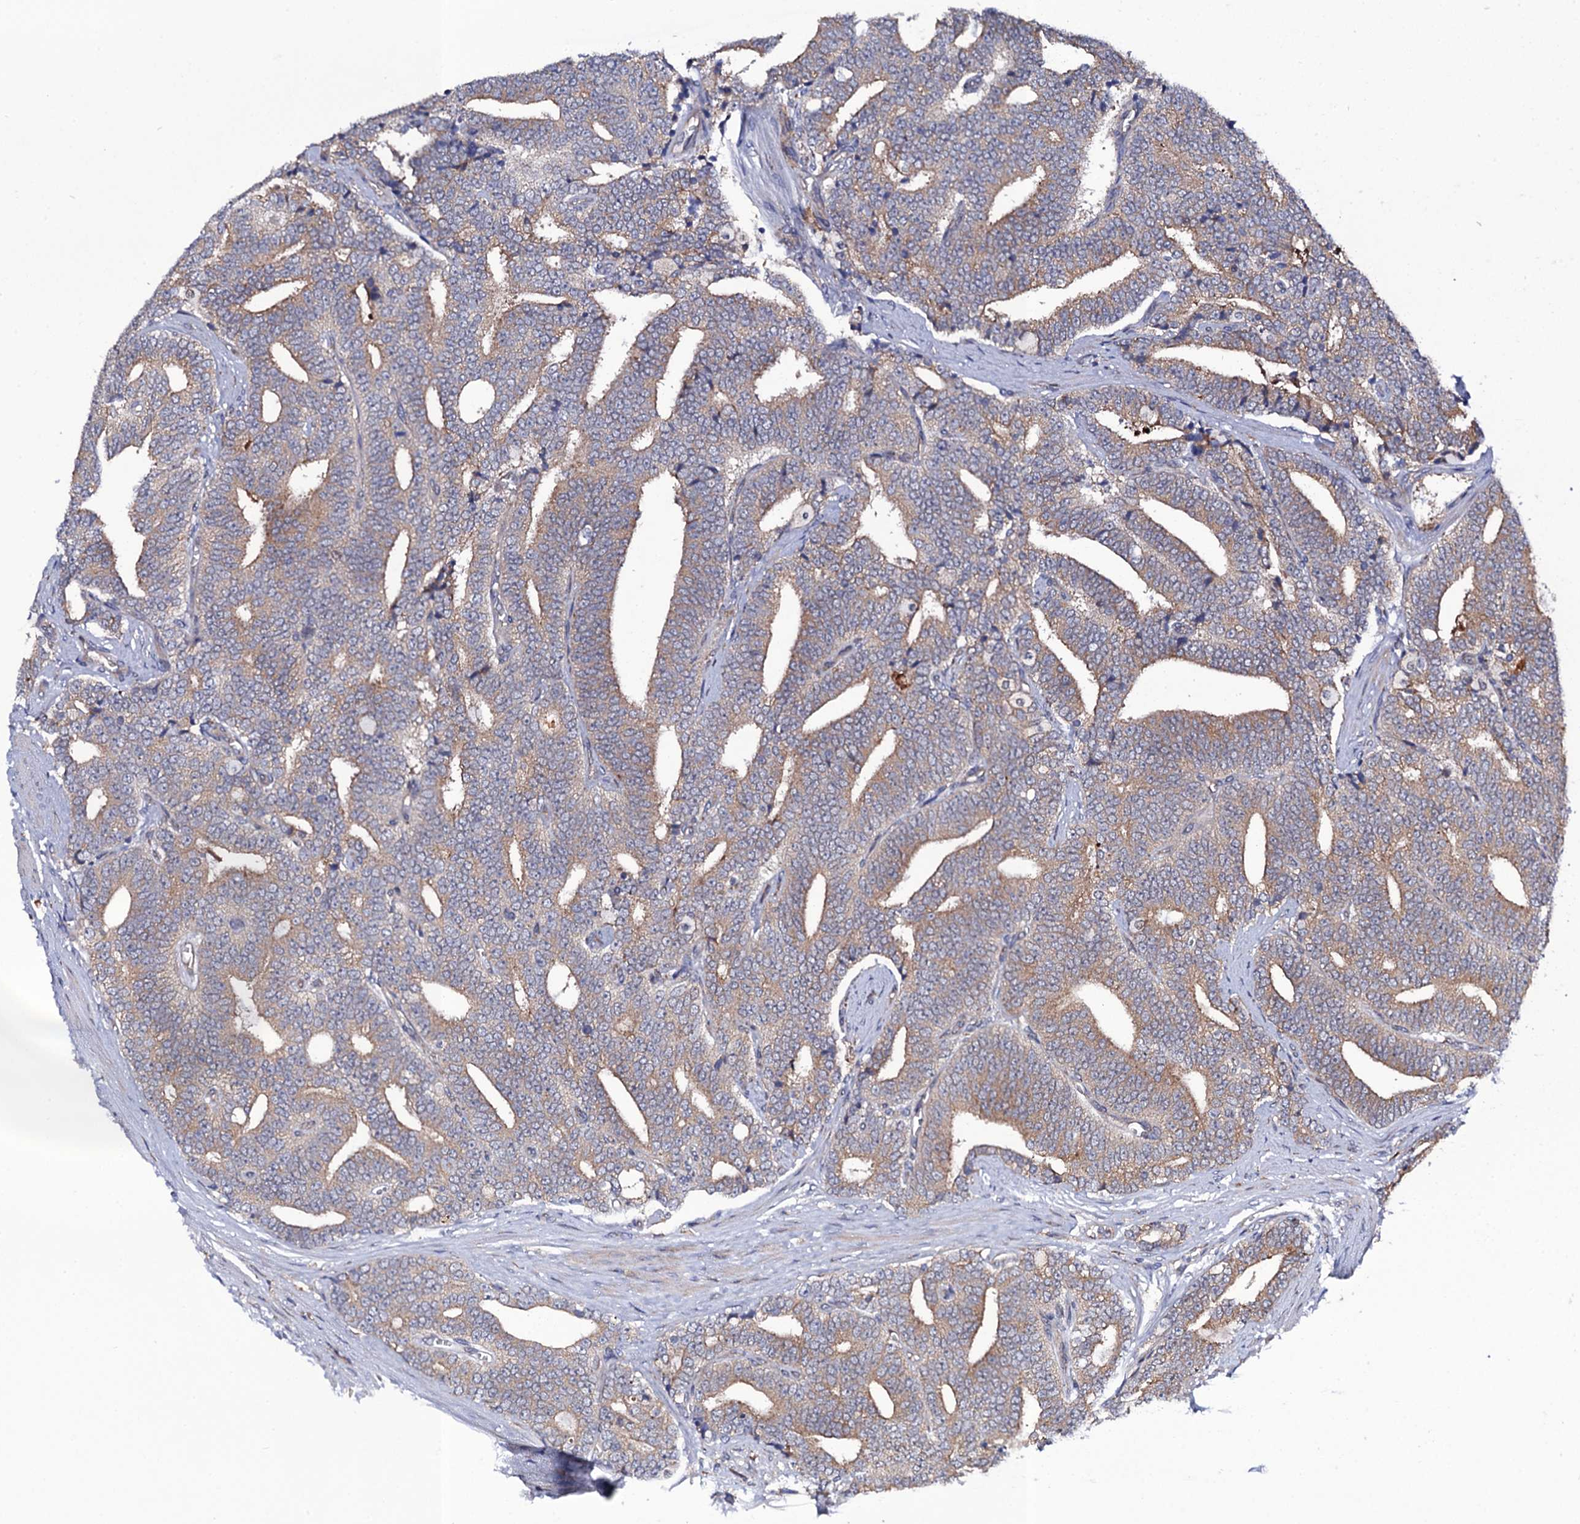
{"staining": {"intensity": "weak", "quantity": ">75%", "location": "cytoplasmic/membranous"}, "tissue": "prostate cancer", "cell_type": "Tumor cells", "image_type": "cancer", "snomed": [{"axis": "morphology", "description": "Adenocarcinoma, High grade"}, {"axis": "topography", "description": "Prostate and seminal vesicle, NOS"}], "caption": "Immunohistochemistry (DAB (3,3'-diaminobenzidine)) staining of human prostate high-grade adenocarcinoma exhibits weak cytoplasmic/membranous protein staining in approximately >75% of tumor cells.", "gene": "PGLS", "patient": {"sex": "male", "age": 67}}